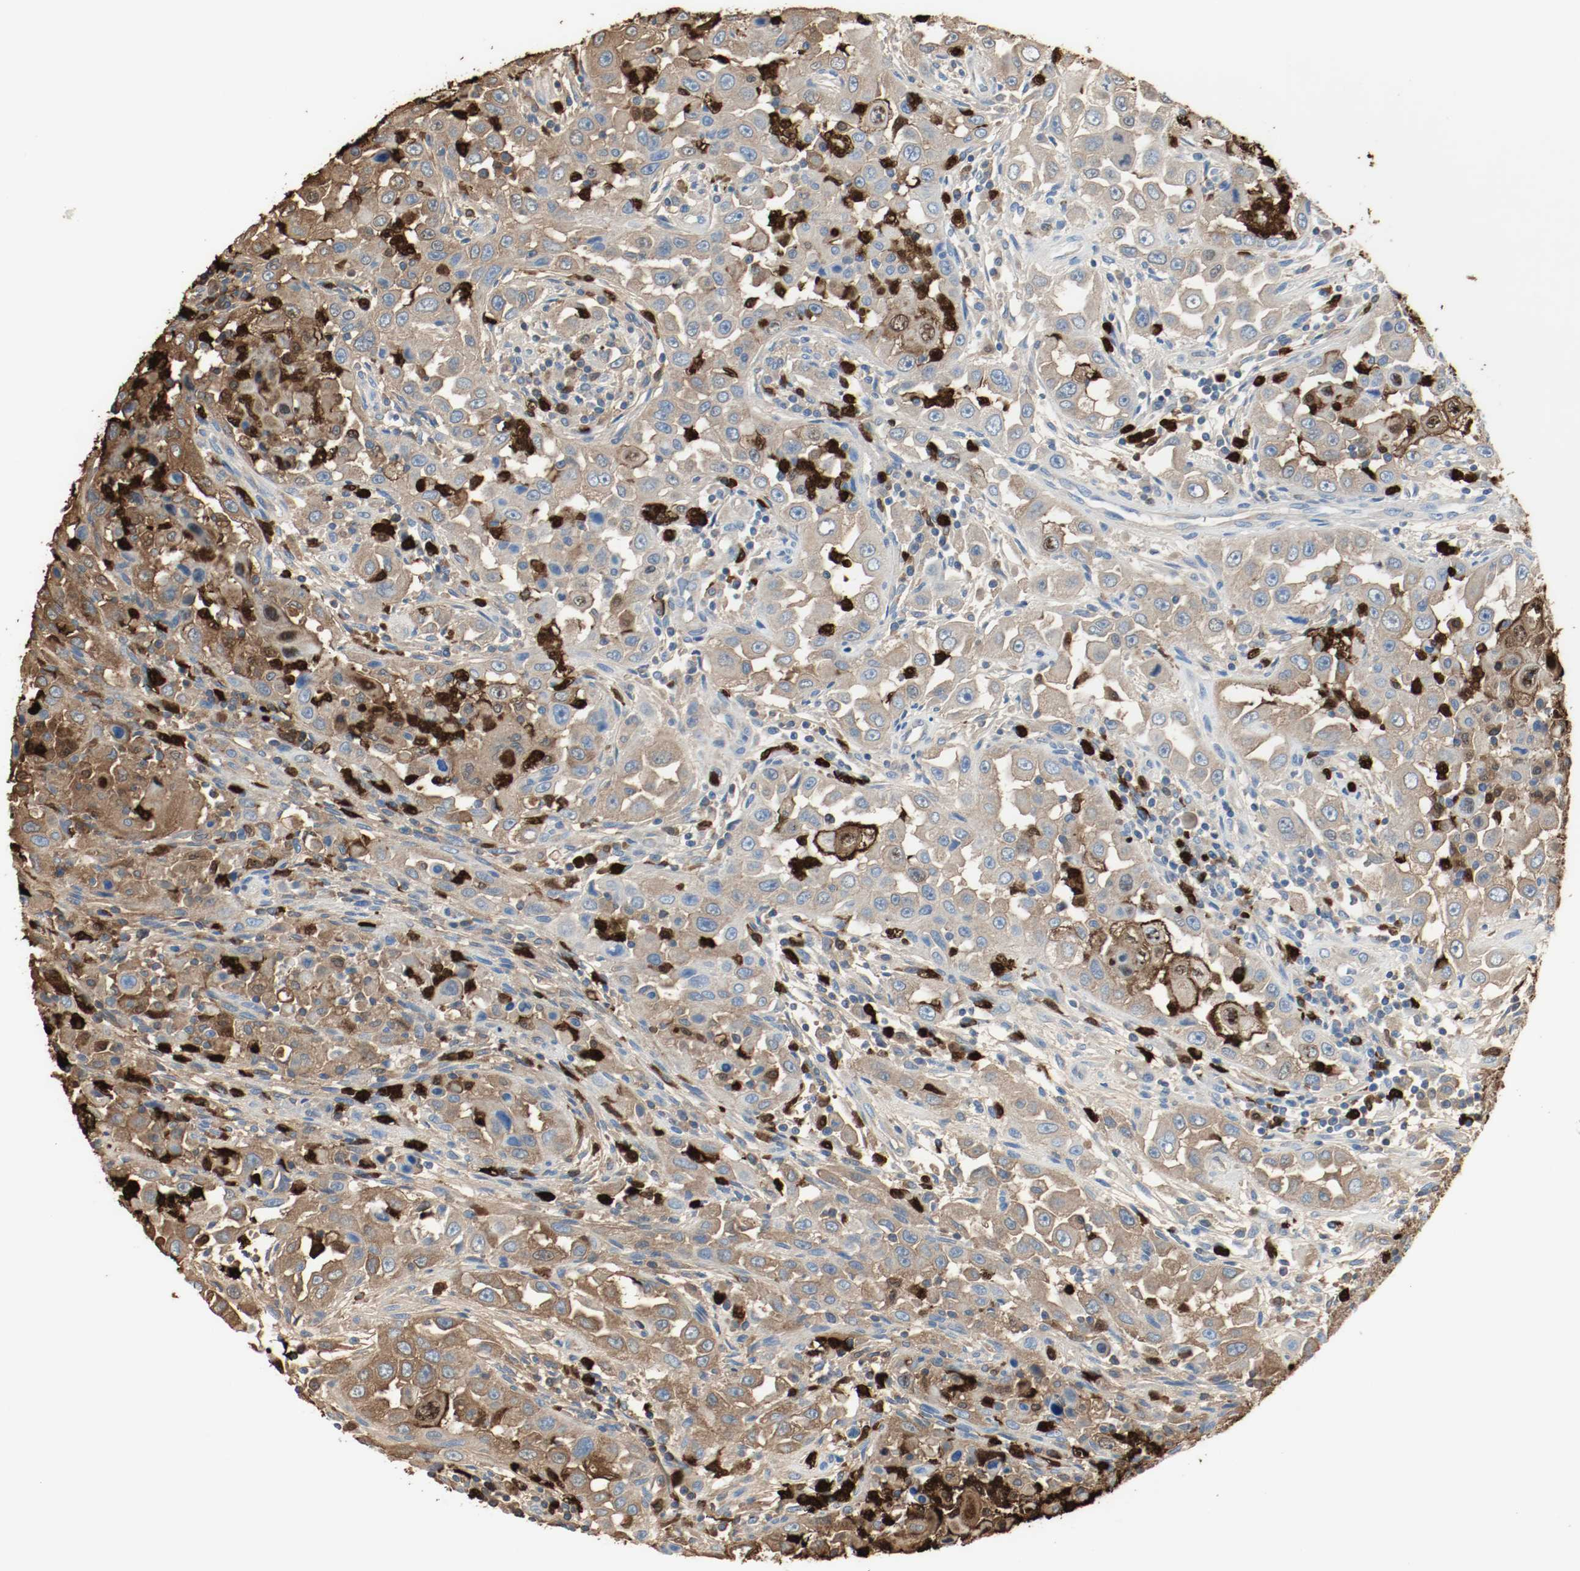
{"staining": {"intensity": "moderate", "quantity": ">75%", "location": "cytoplasmic/membranous"}, "tissue": "head and neck cancer", "cell_type": "Tumor cells", "image_type": "cancer", "snomed": [{"axis": "morphology", "description": "Carcinoma, NOS"}, {"axis": "topography", "description": "Head-Neck"}], "caption": "This histopathology image demonstrates IHC staining of carcinoma (head and neck), with medium moderate cytoplasmic/membranous positivity in about >75% of tumor cells.", "gene": "S100A9", "patient": {"sex": "male", "age": 87}}